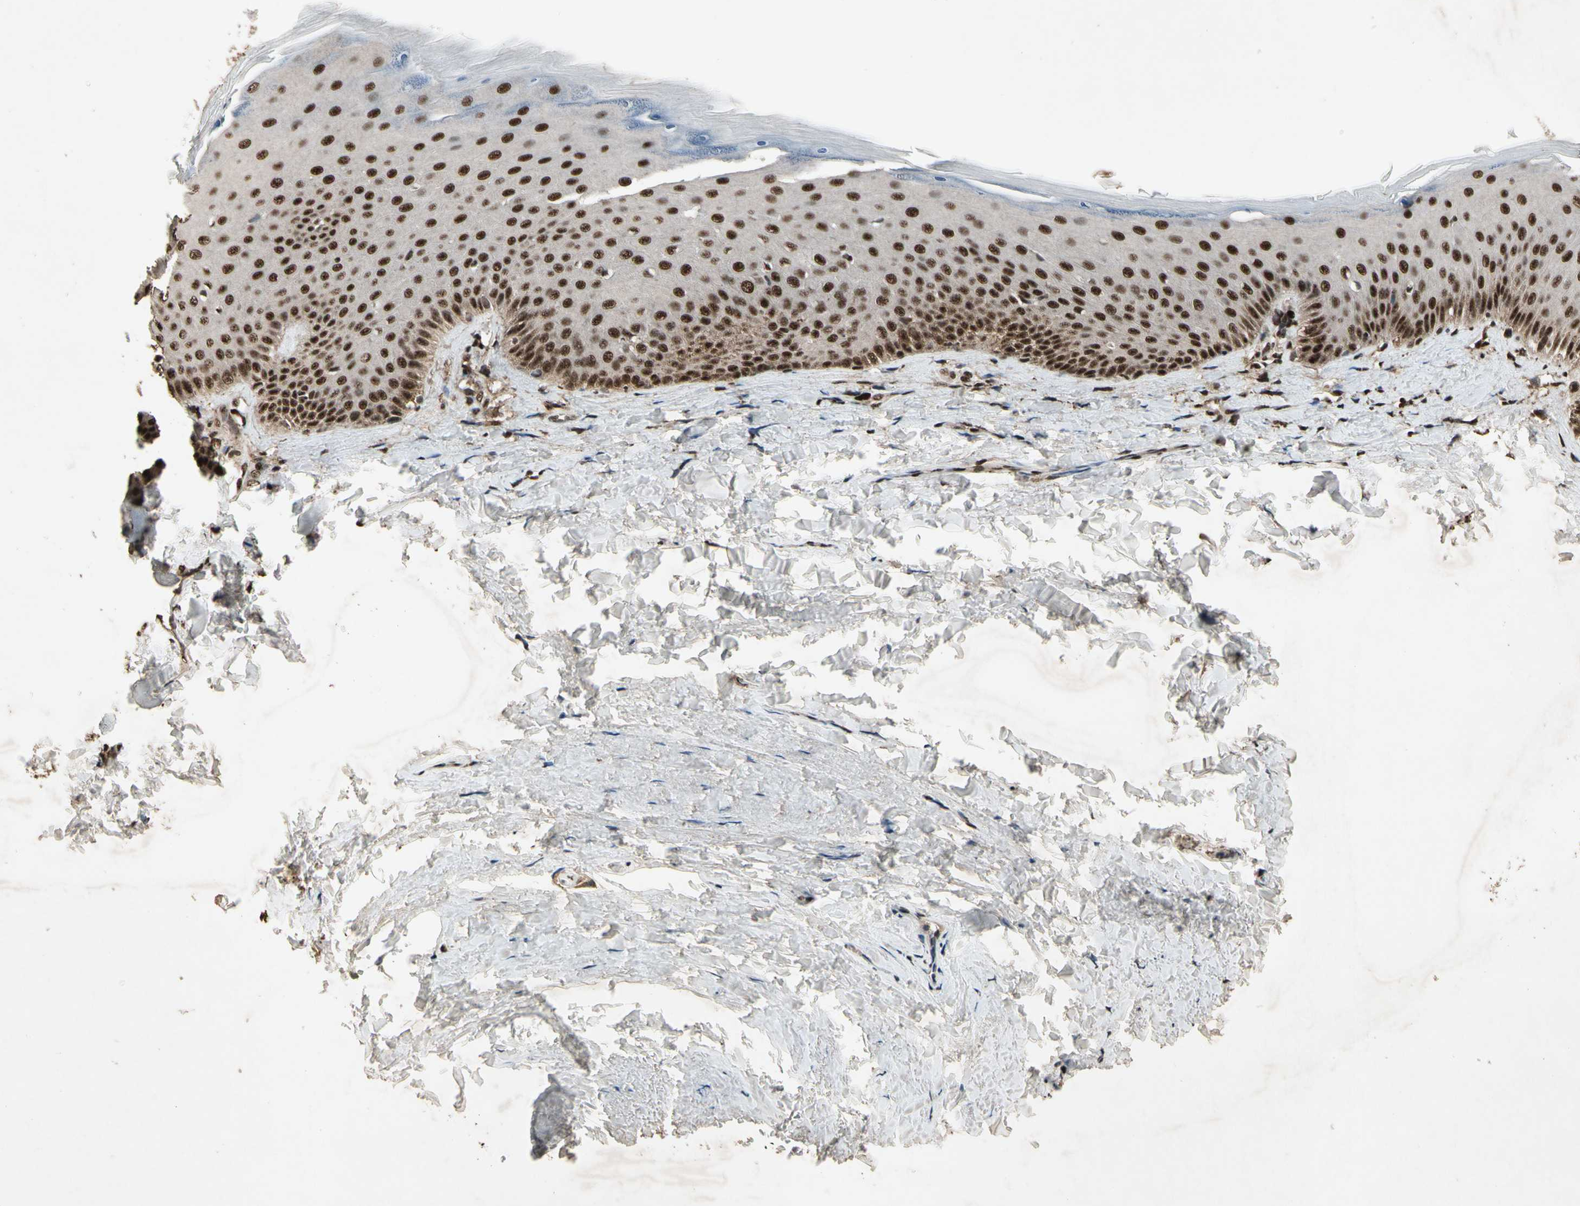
{"staining": {"intensity": "strong", "quantity": ">75%", "location": "nuclear"}, "tissue": "skin", "cell_type": "Epidermal cells", "image_type": "normal", "snomed": [{"axis": "morphology", "description": "Normal tissue, NOS"}, {"axis": "topography", "description": "Anal"}], "caption": "Protein positivity by IHC reveals strong nuclear expression in about >75% of epidermal cells in benign skin.", "gene": "TBX2", "patient": {"sex": "male", "age": 69}}